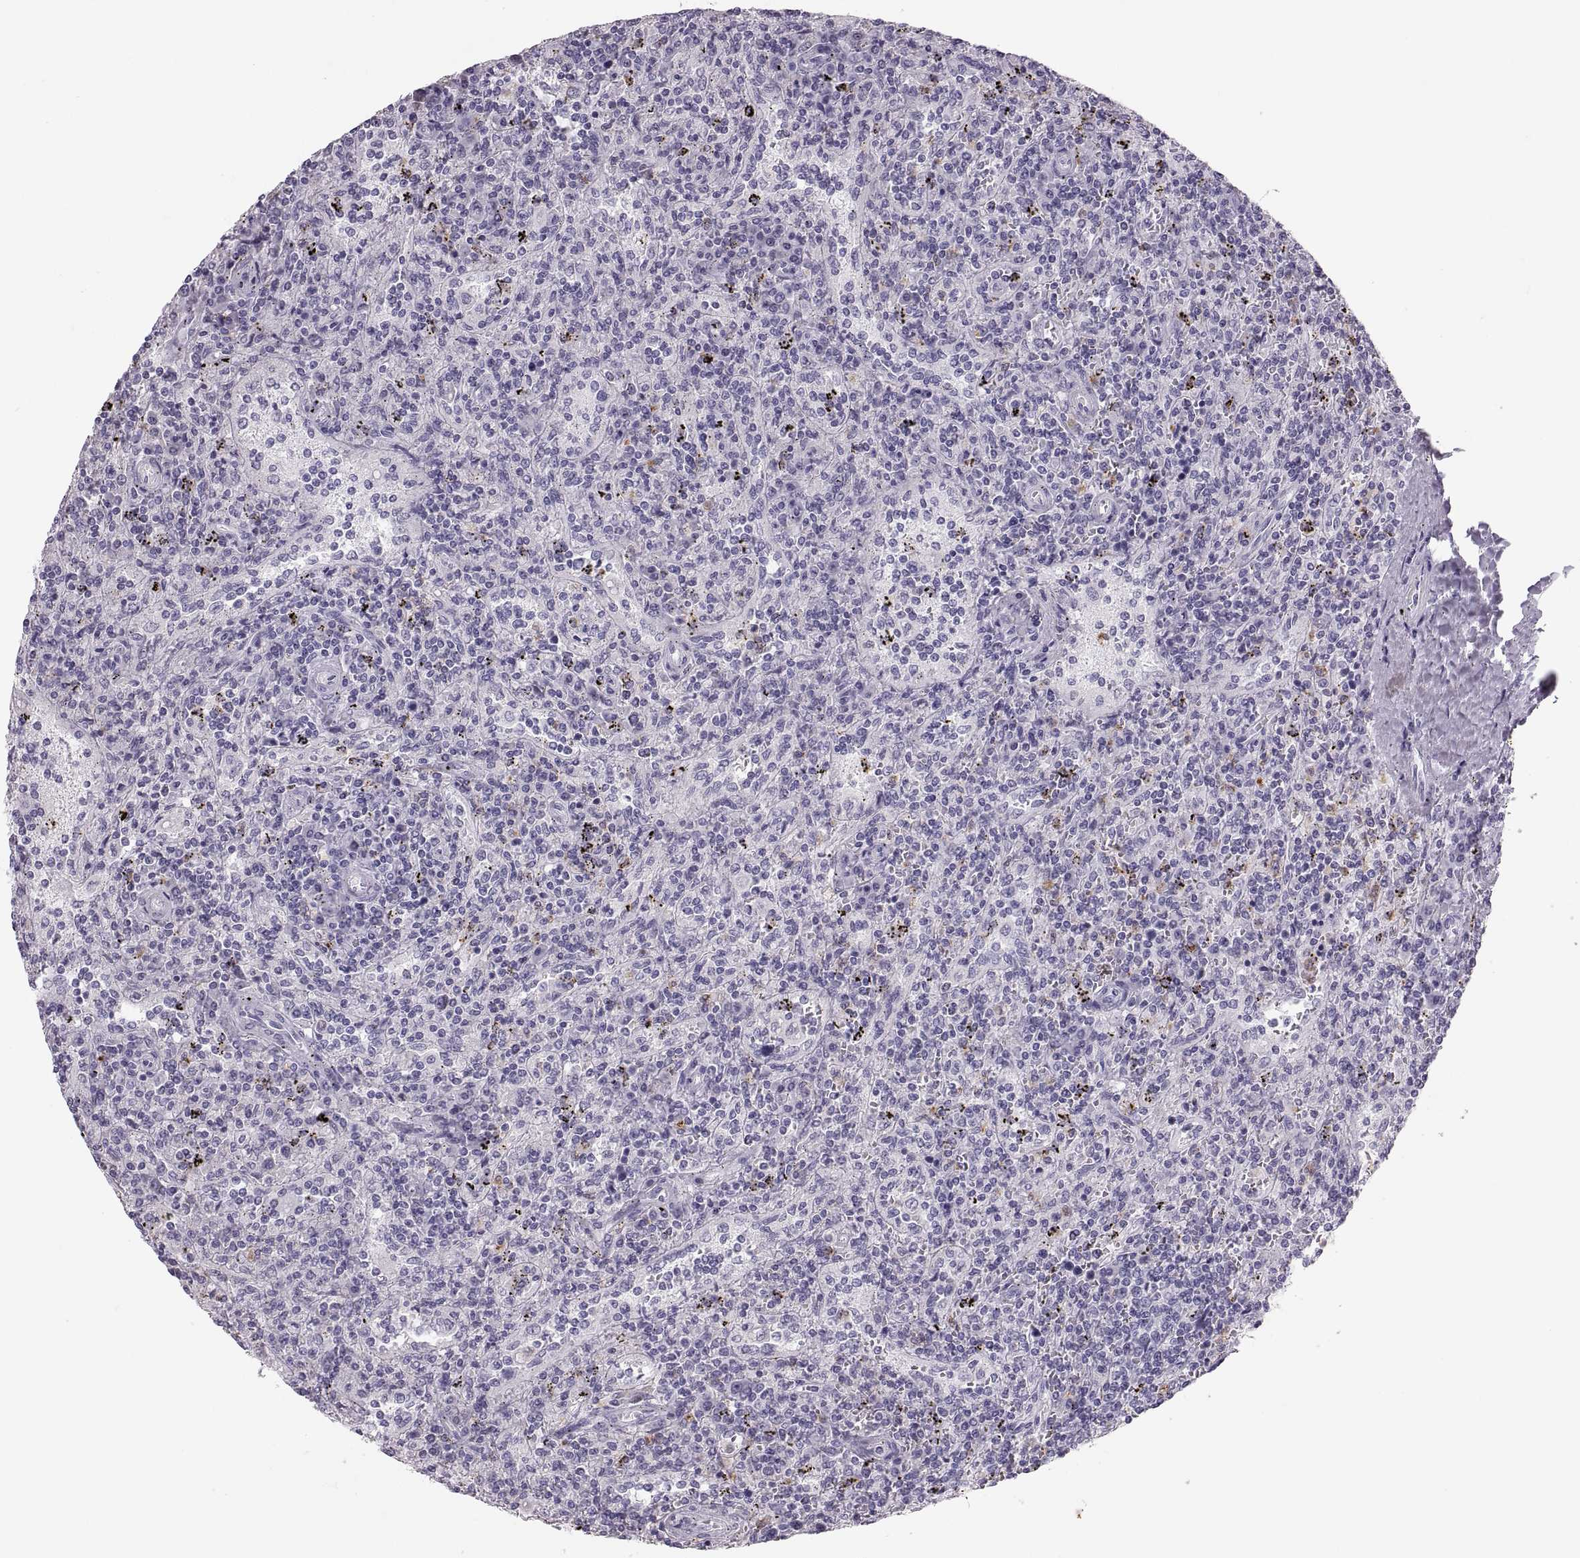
{"staining": {"intensity": "negative", "quantity": "none", "location": "none"}, "tissue": "lymphoma", "cell_type": "Tumor cells", "image_type": "cancer", "snomed": [{"axis": "morphology", "description": "Malignant lymphoma, non-Hodgkin's type, Low grade"}, {"axis": "topography", "description": "Spleen"}], "caption": "Lymphoma was stained to show a protein in brown. There is no significant positivity in tumor cells.", "gene": "MILR1", "patient": {"sex": "male", "age": 62}}